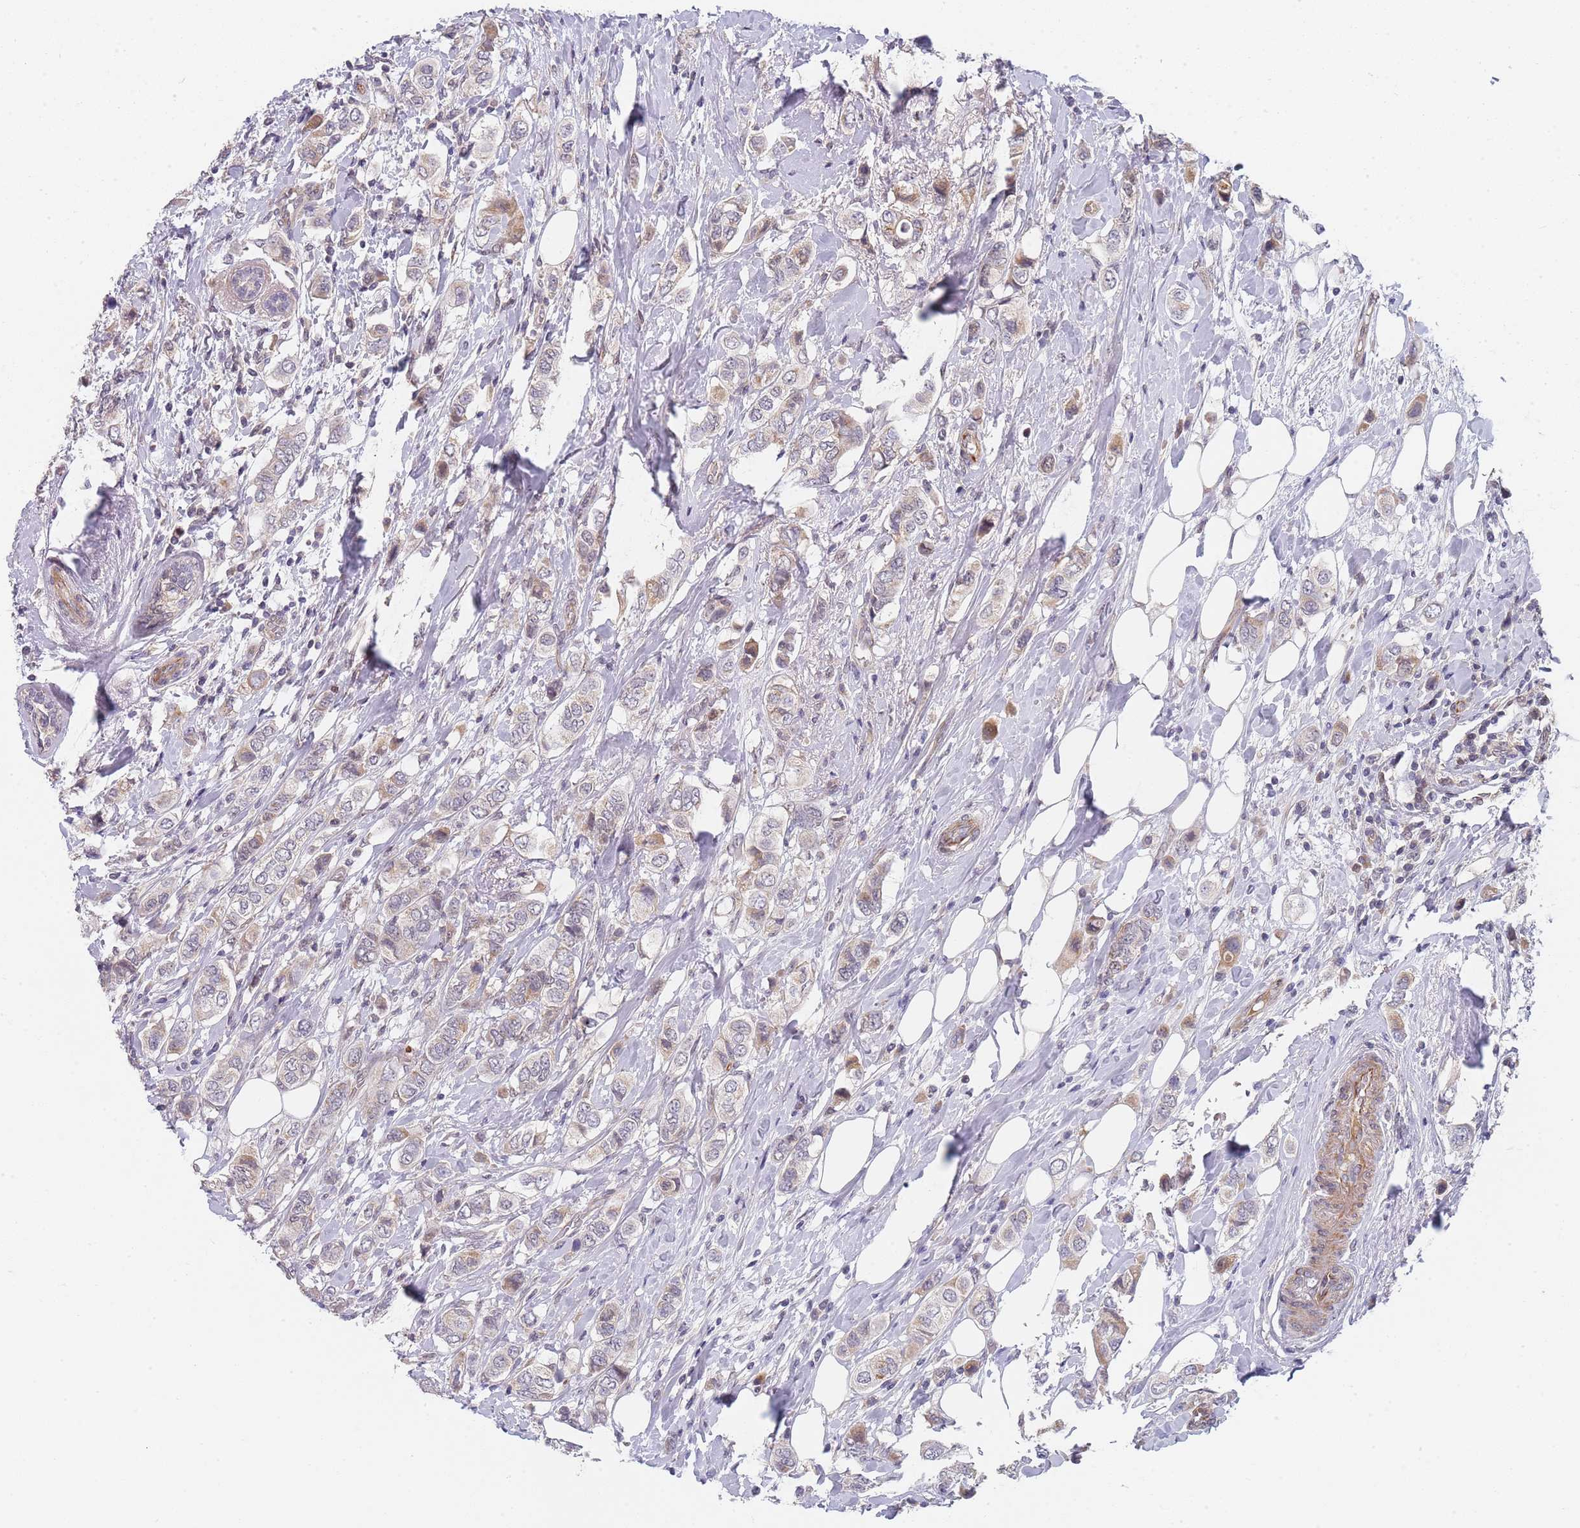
{"staining": {"intensity": "weak", "quantity": "<25%", "location": "cytoplasmic/membranous"}, "tissue": "breast cancer", "cell_type": "Tumor cells", "image_type": "cancer", "snomed": [{"axis": "morphology", "description": "Lobular carcinoma"}, {"axis": "topography", "description": "Breast"}], "caption": "High power microscopy image of an immunohistochemistry (IHC) image of breast cancer (lobular carcinoma), revealing no significant positivity in tumor cells.", "gene": "B4GALT4", "patient": {"sex": "female", "age": 51}}